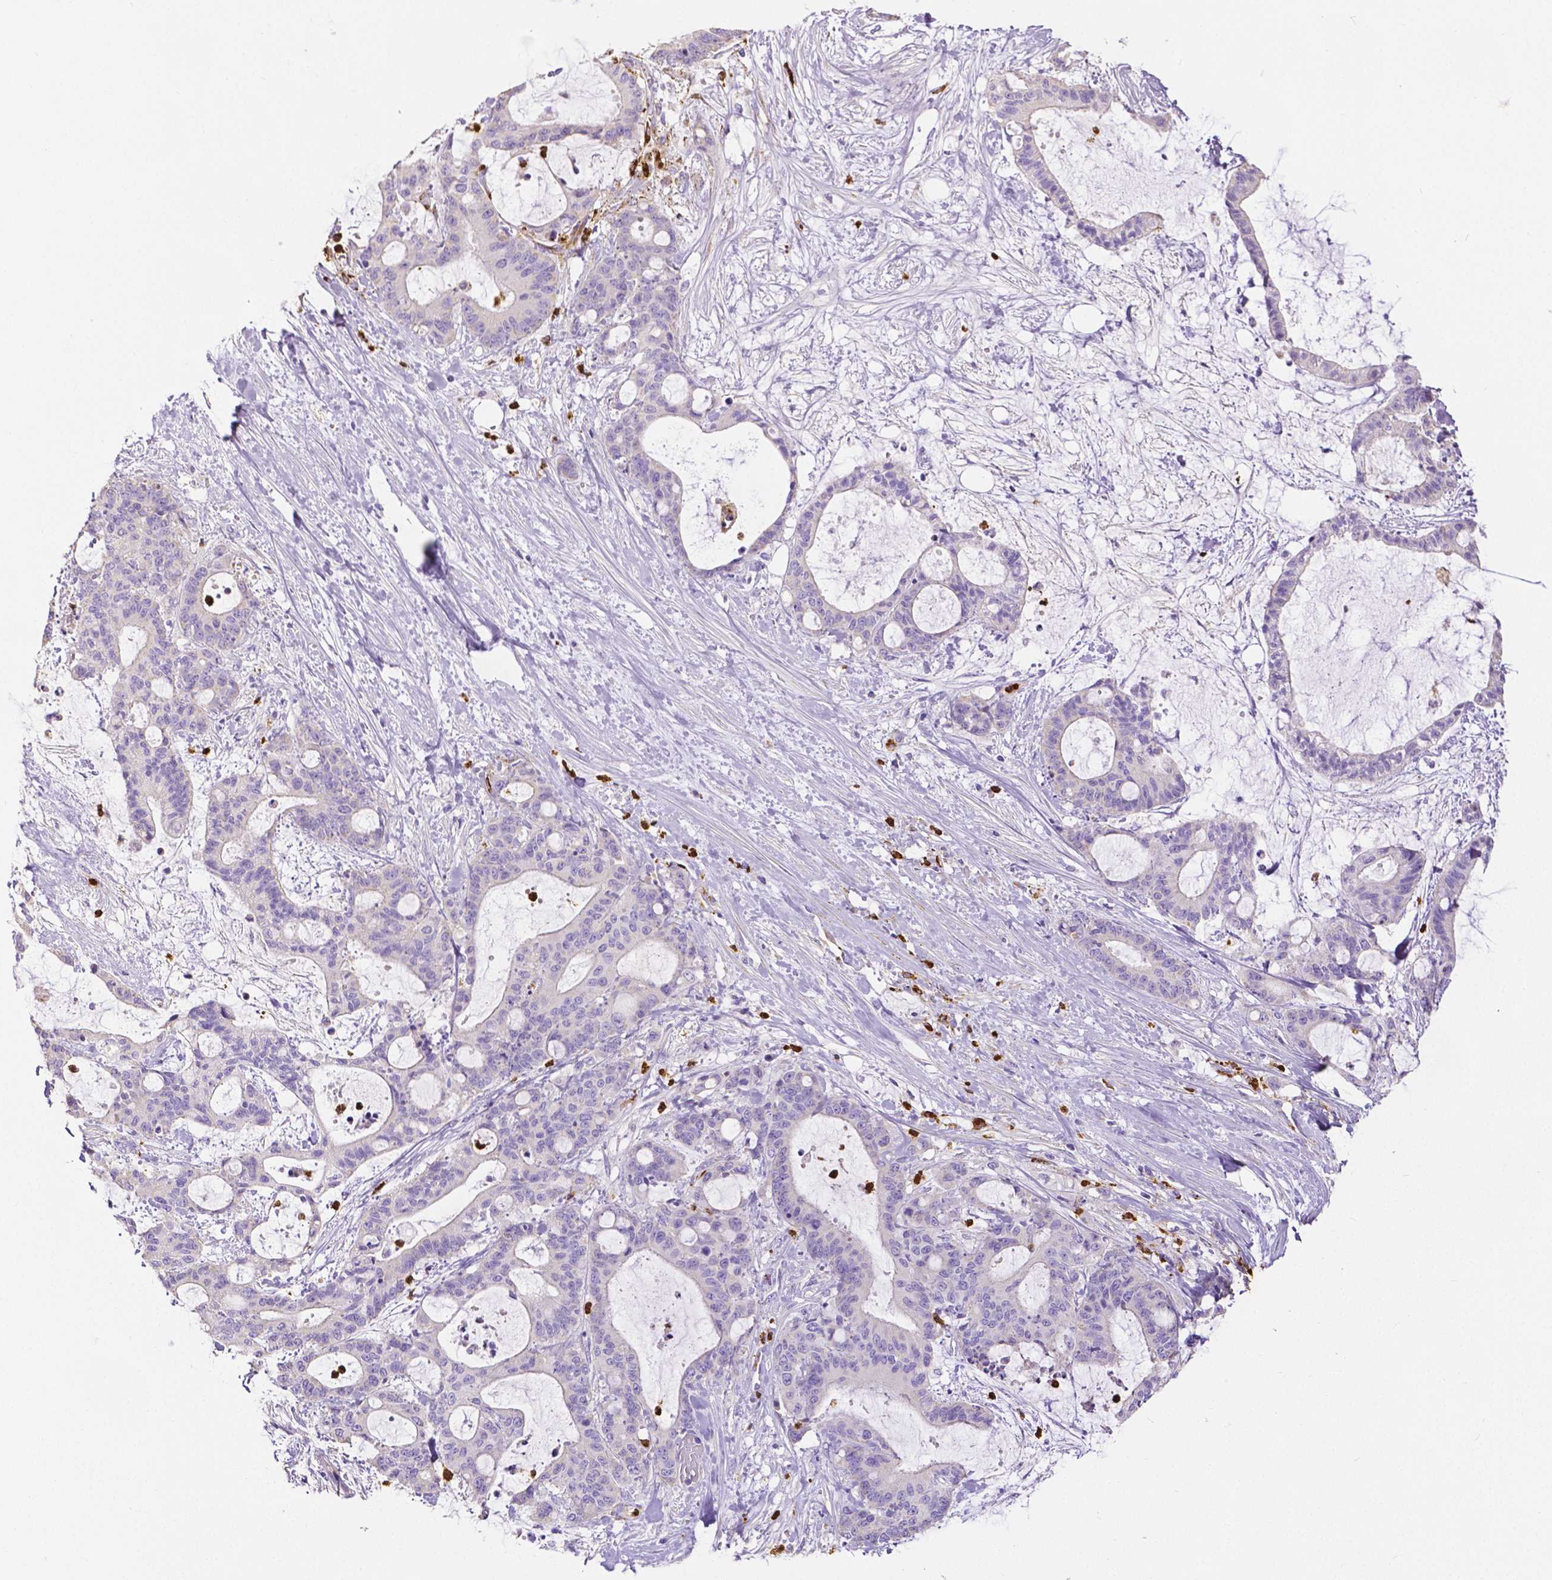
{"staining": {"intensity": "negative", "quantity": "none", "location": "none"}, "tissue": "liver cancer", "cell_type": "Tumor cells", "image_type": "cancer", "snomed": [{"axis": "morphology", "description": "Cholangiocarcinoma"}, {"axis": "topography", "description": "Liver"}], "caption": "An image of liver cancer stained for a protein reveals no brown staining in tumor cells.", "gene": "MMP9", "patient": {"sex": "female", "age": 73}}